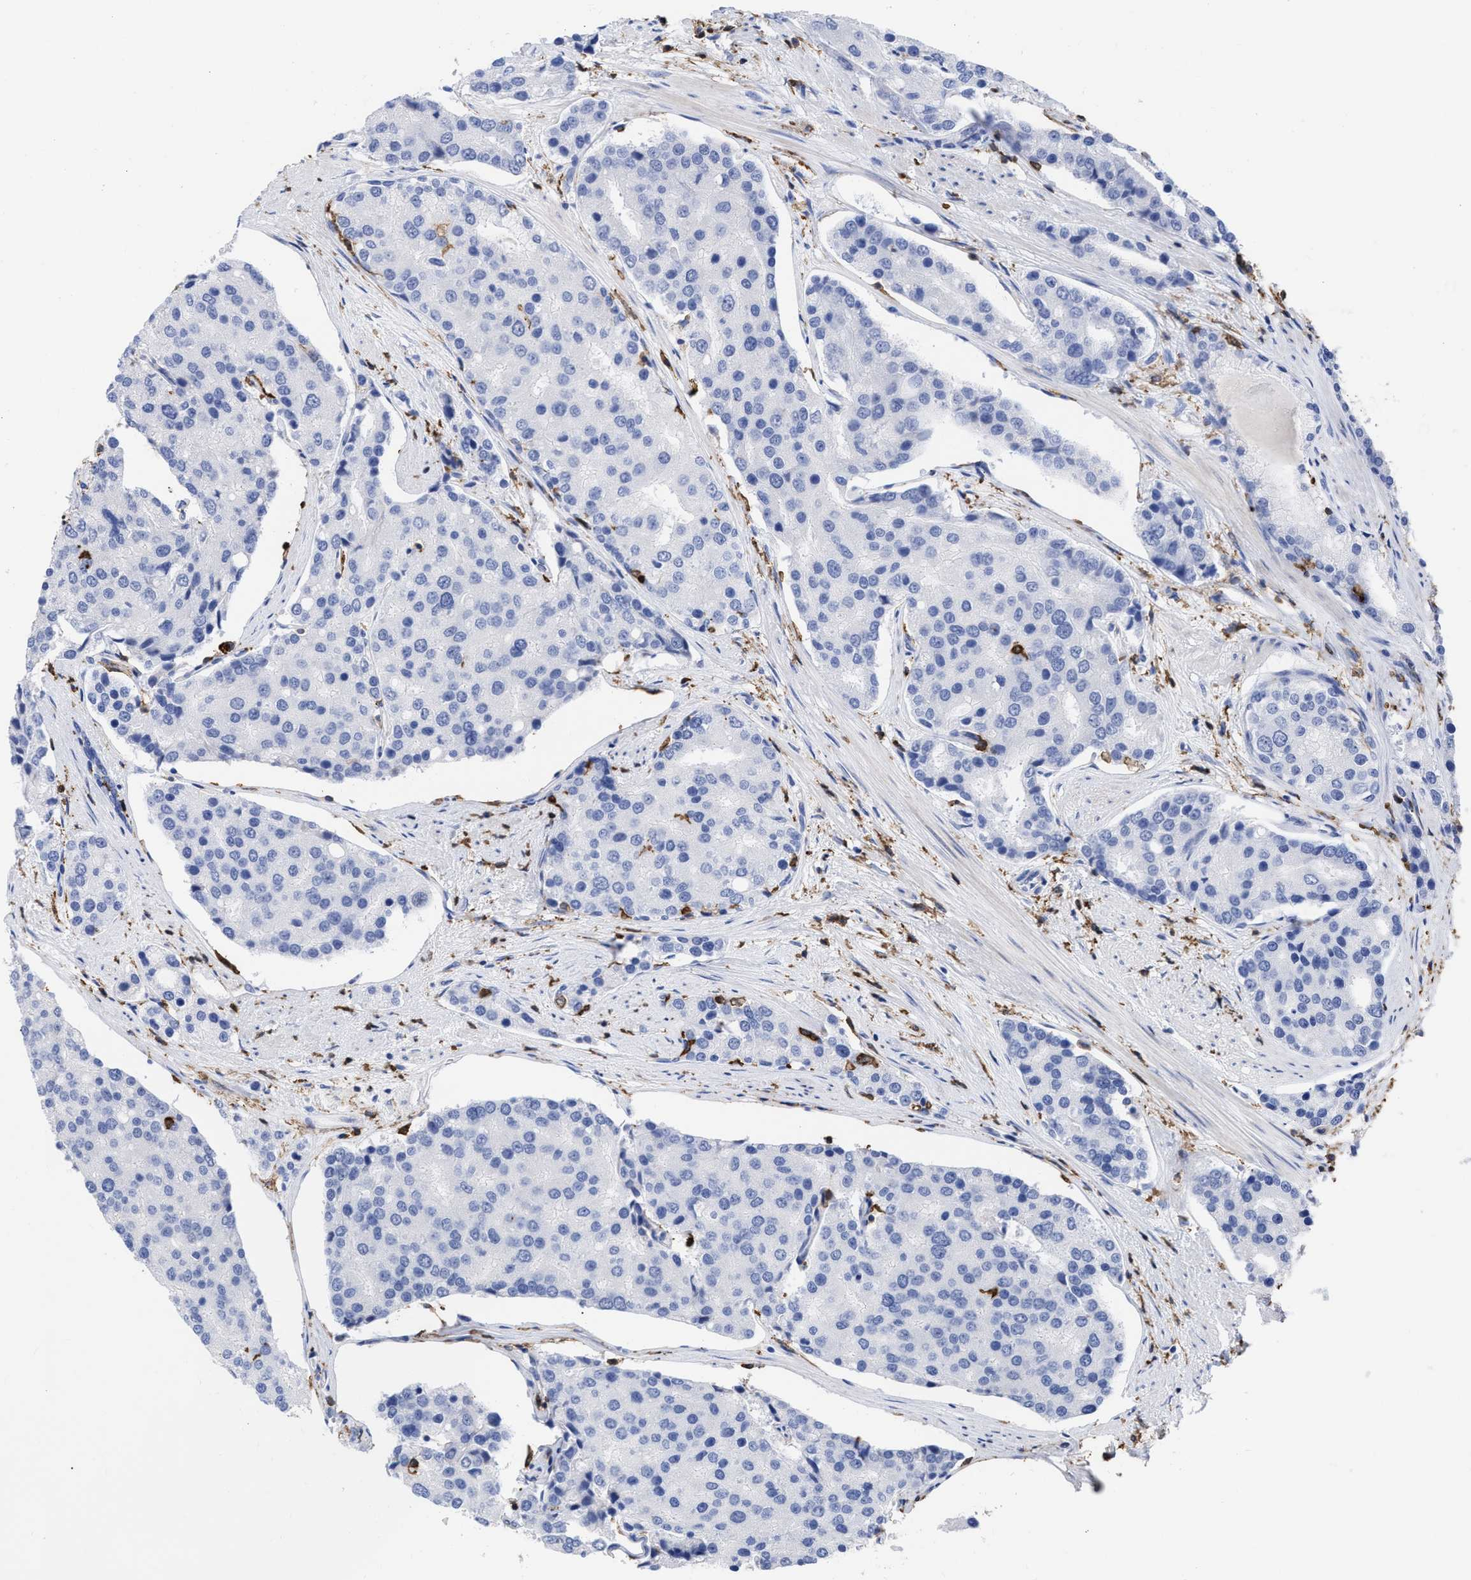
{"staining": {"intensity": "negative", "quantity": "none", "location": "none"}, "tissue": "prostate cancer", "cell_type": "Tumor cells", "image_type": "cancer", "snomed": [{"axis": "morphology", "description": "Adenocarcinoma, High grade"}, {"axis": "topography", "description": "Prostate"}], "caption": "DAB immunohistochemical staining of human prostate cancer (high-grade adenocarcinoma) demonstrates no significant staining in tumor cells.", "gene": "HCLS1", "patient": {"sex": "male", "age": 50}}